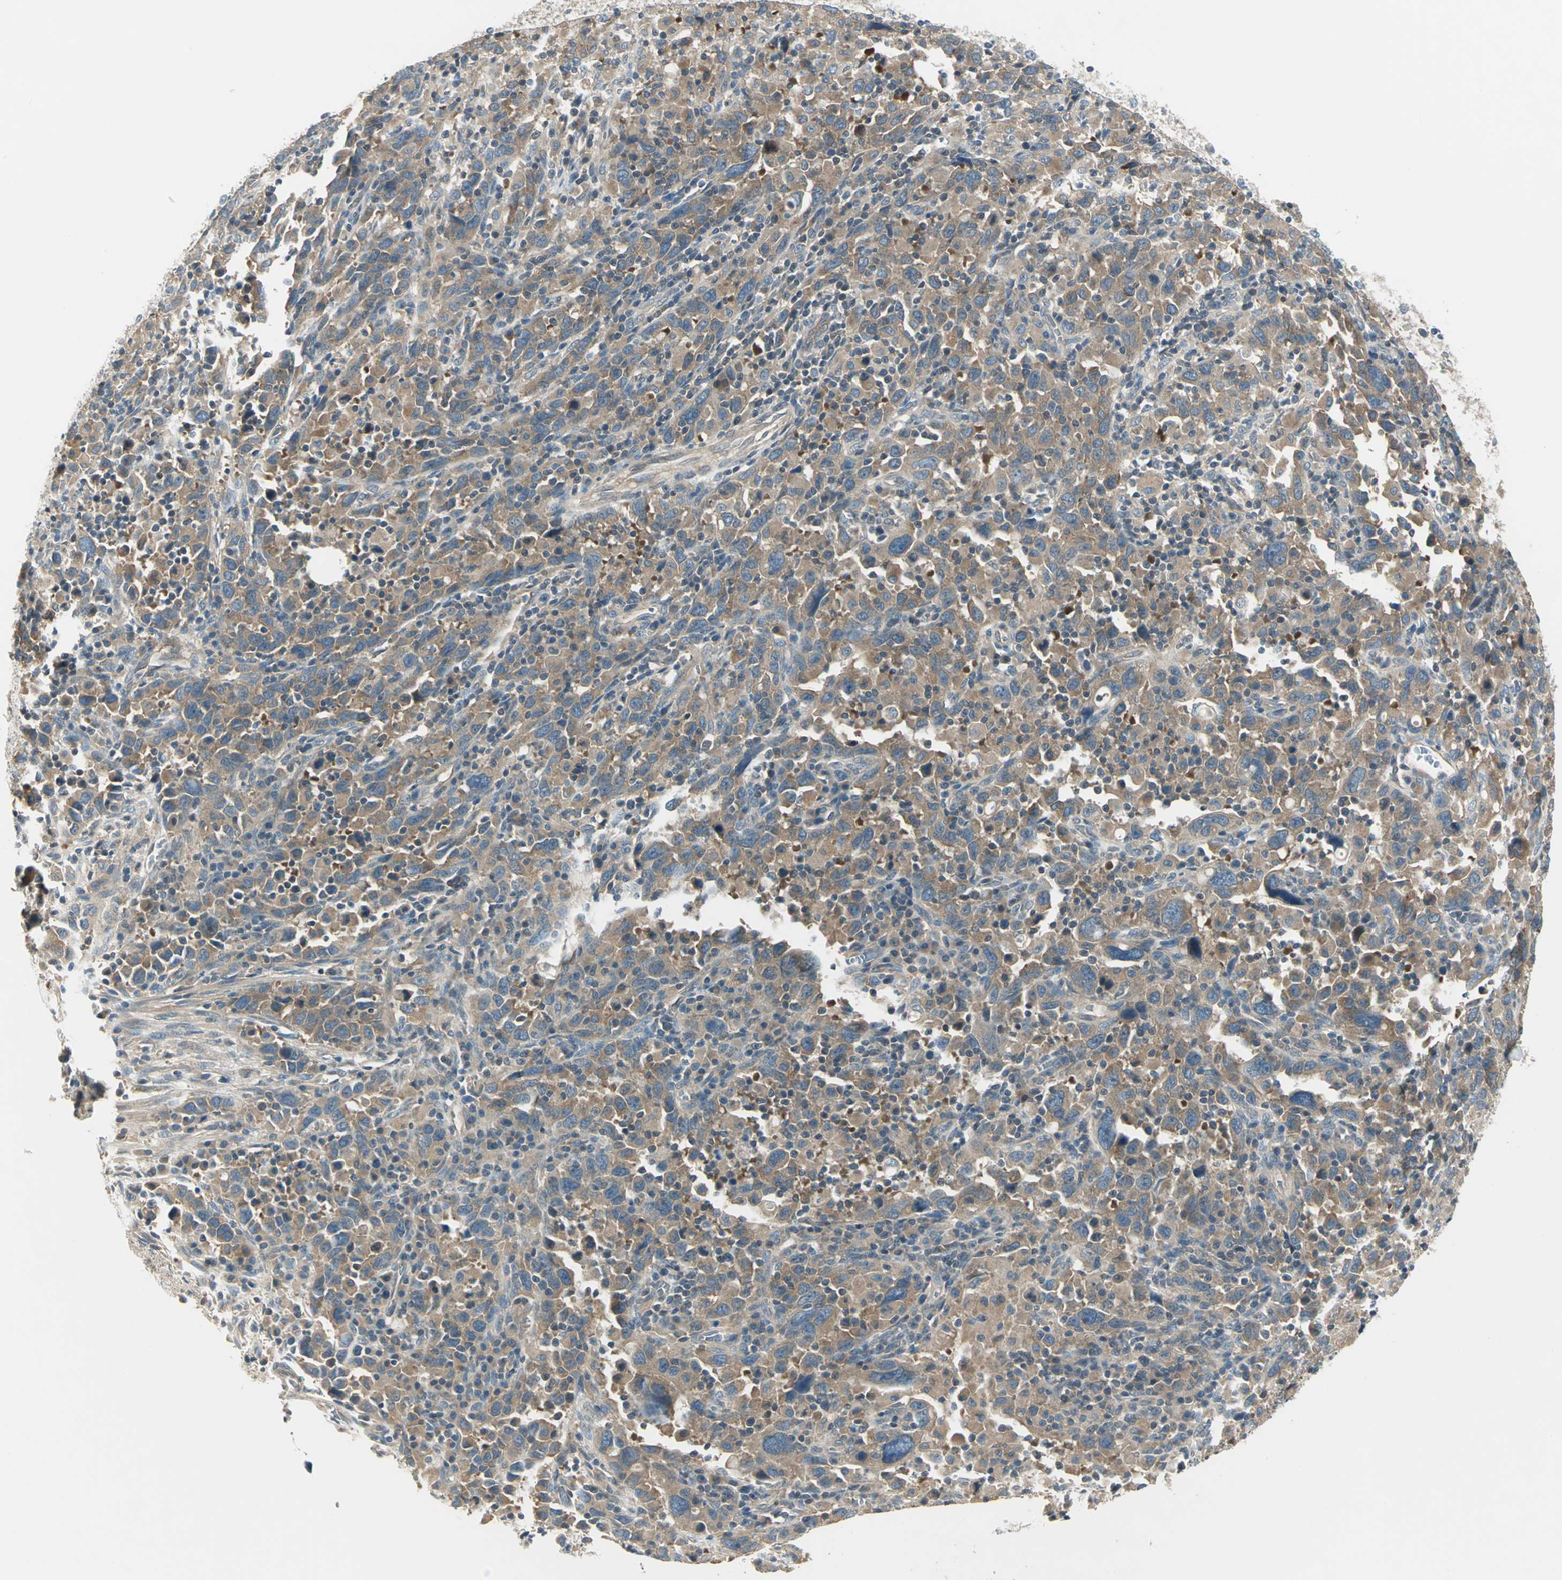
{"staining": {"intensity": "moderate", "quantity": ">75%", "location": "cytoplasmic/membranous"}, "tissue": "urothelial cancer", "cell_type": "Tumor cells", "image_type": "cancer", "snomed": [{"axis": "morphology", "description": "Urothelial carcinoma, High grade"}, {"axis": "topography", "description": "Urinary bladder"}], "caption": "Urothelial carcinoma (high-grade) was stained to show a protein in brown. There is medium levels of moderate cytoplasmic/membranous expression in approximately >75% of tumor cells. The staining was performed using DAB (3,3'-diaminobenzidine), with brown indicating positive protein expression. Nuclei are stained blue with hematoxylin.", "gene": "PRKAA1", "patient": {"sex": "male", "age": 61}}